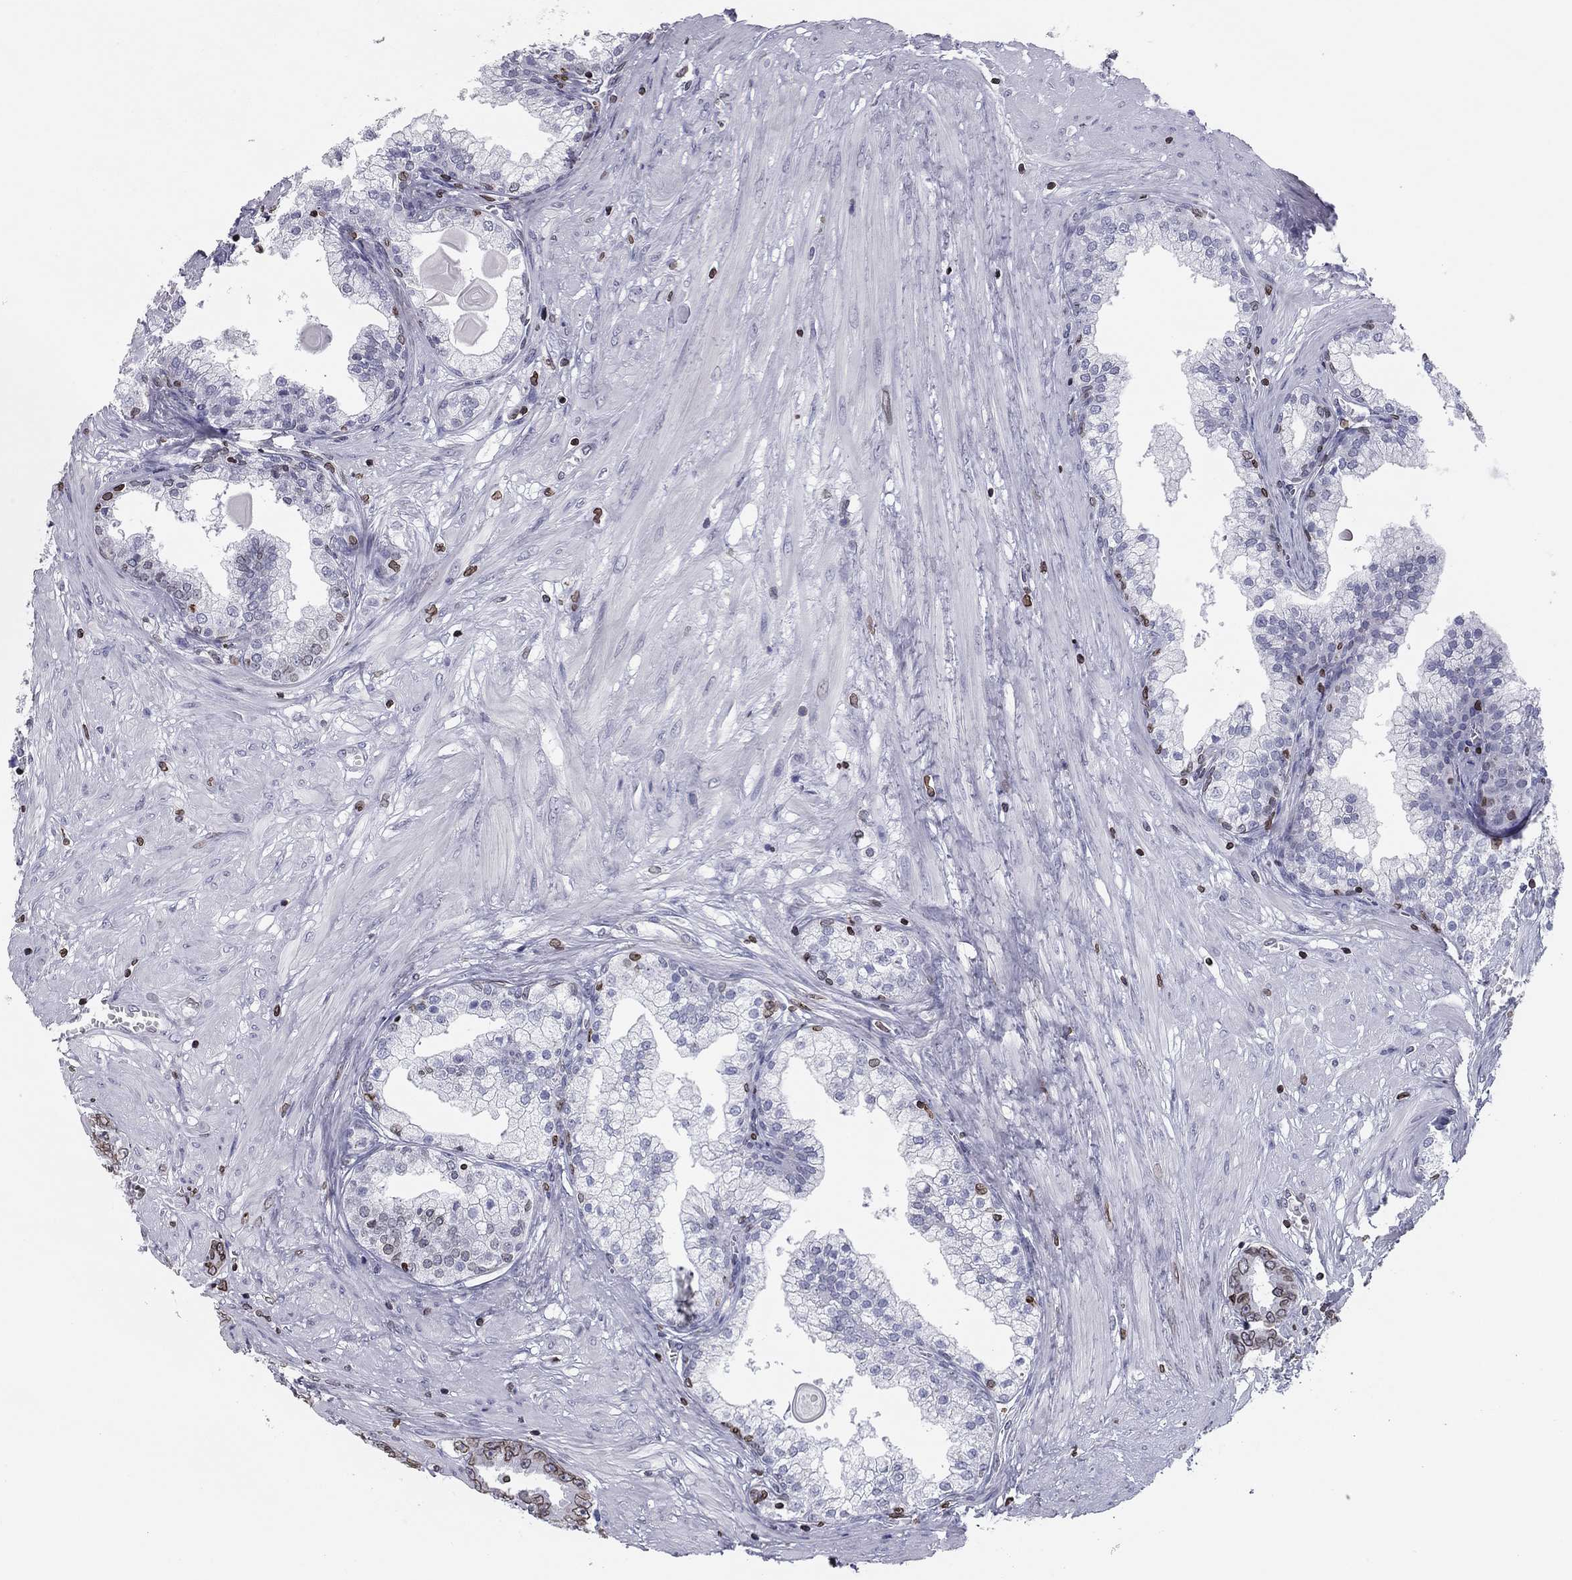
{"staining": {"intensity": "moderate", "quantity": "<25%", "location": "cytoplasmic/membranous,nuclear"}, "tissue": "prostate cancer", "cell_type": "Tumor cells", "image_type": "cancer", "snomed": [{"axis": "morphology", "description": "Adenocarcinoma, NOS"}, {"axis": "topography", "description": "Prostate"}], "caption": "Immunohistochemical staining of human adenocarcinoma (prostate) reveals moderate cytoplasmic/membranous and nuclear protein staining in about <25% of tumor cells.", "gene": "ESPL1", "patient": {"sex": "male", "age": 67}}